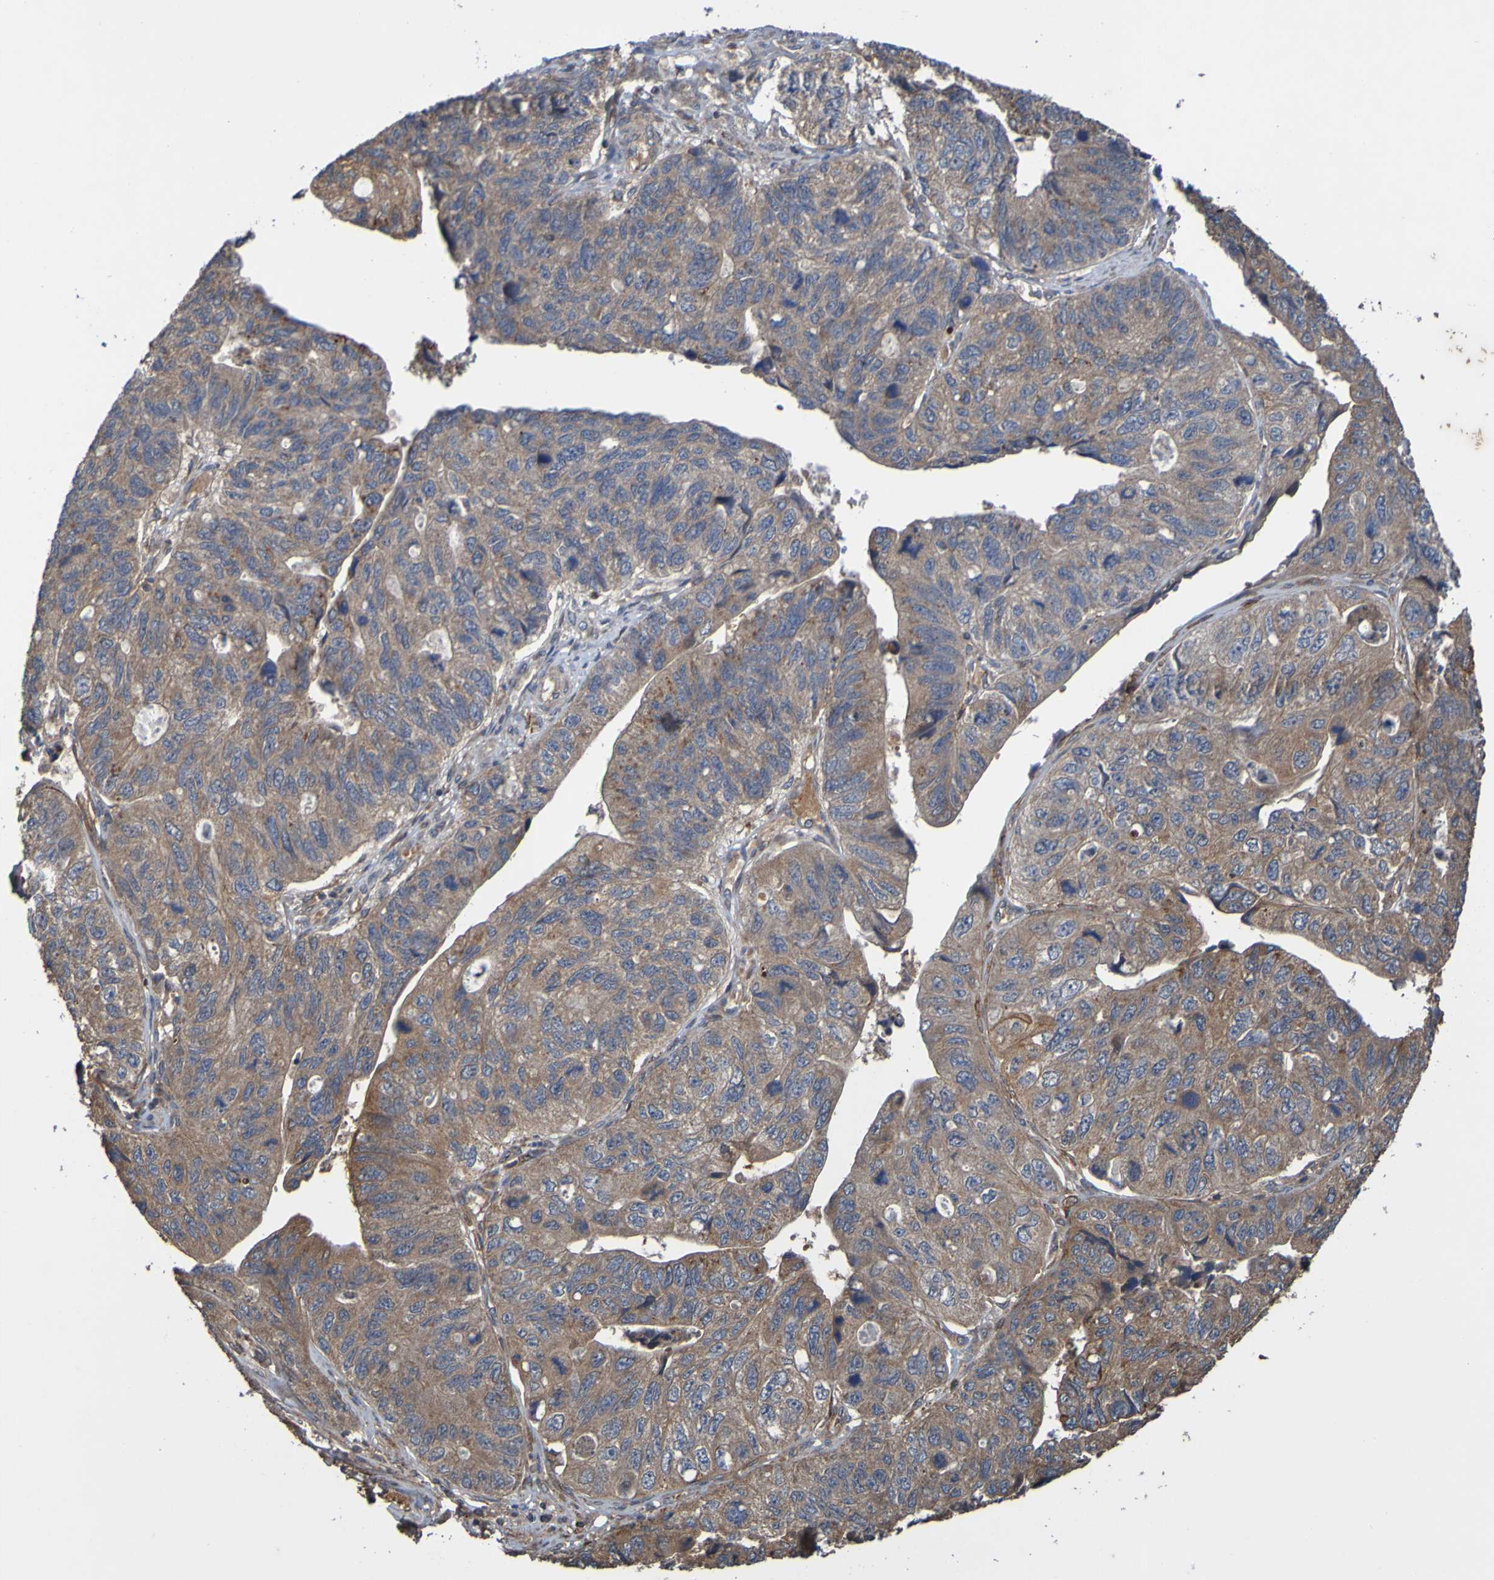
{"staining": {"intensity": "moderate", "quantity": ">75%", "location": "cytoplasmic/membranous"}, "tissue": "stomach cancer", "cell_type": "Tumor cells", "image_type": "cancer", "snomed": [{"axis": "morphology", "description": "Adenocarcinoma, NOS"}, {"axis": "topography", "description": "Stomach"}], "caption": "The histopathology image exhibits a brown stain indicating the presence of a protein in the cytoplasmic/membranous of tumor cells in stomach cancer. The staining was performed using DAB (3,3'-diaminobenzidine) to visualize the protein expression in brown, while the nuclei were stained in blue with hematoxylin (Magnification: 20x).", "gene": "UCN", "patient": {"sex": "male", "age": 59}}